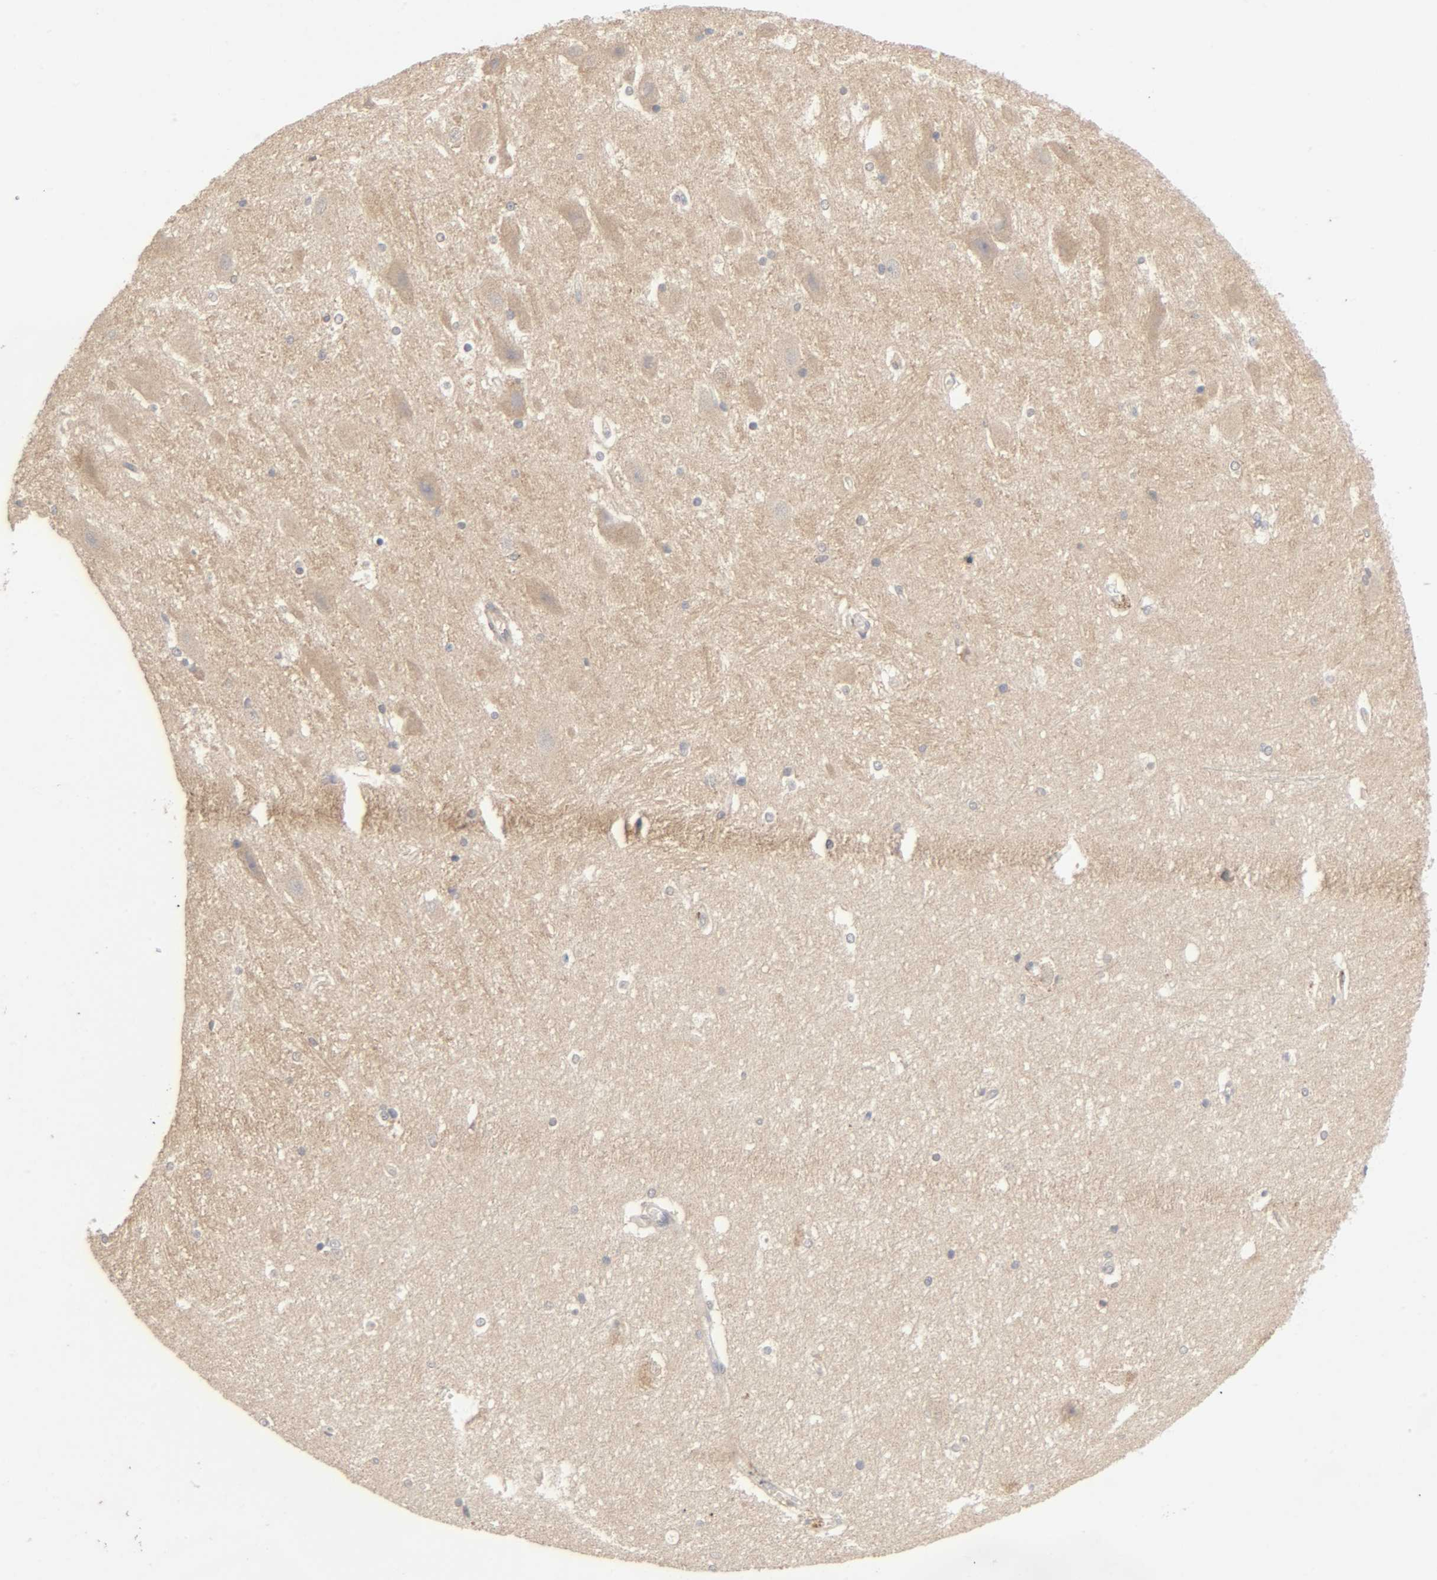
{"staining": {"intensity": "negative", "quantity": "none", "location": "none"}, "tissue": "hippocampus", "cell_type": "Glial cells", "image_type": "normal", "snomed": [{"axis": "morphology", "description": "Normal tissue, NOS"}, {"axis": "topography", "description": "Hippocampus"}], "caption": "The image displays no significant expression in glial cells of hippocampus. The staining was performed using DAB (3,3'-diaminobenzidine) to visualize the protein expression in brown, while the nuclei were stained in blue with hematoxylin (Magnification: 20x).", "gene": "CPB2", "patient": {"sex": "female", "age": 19}}